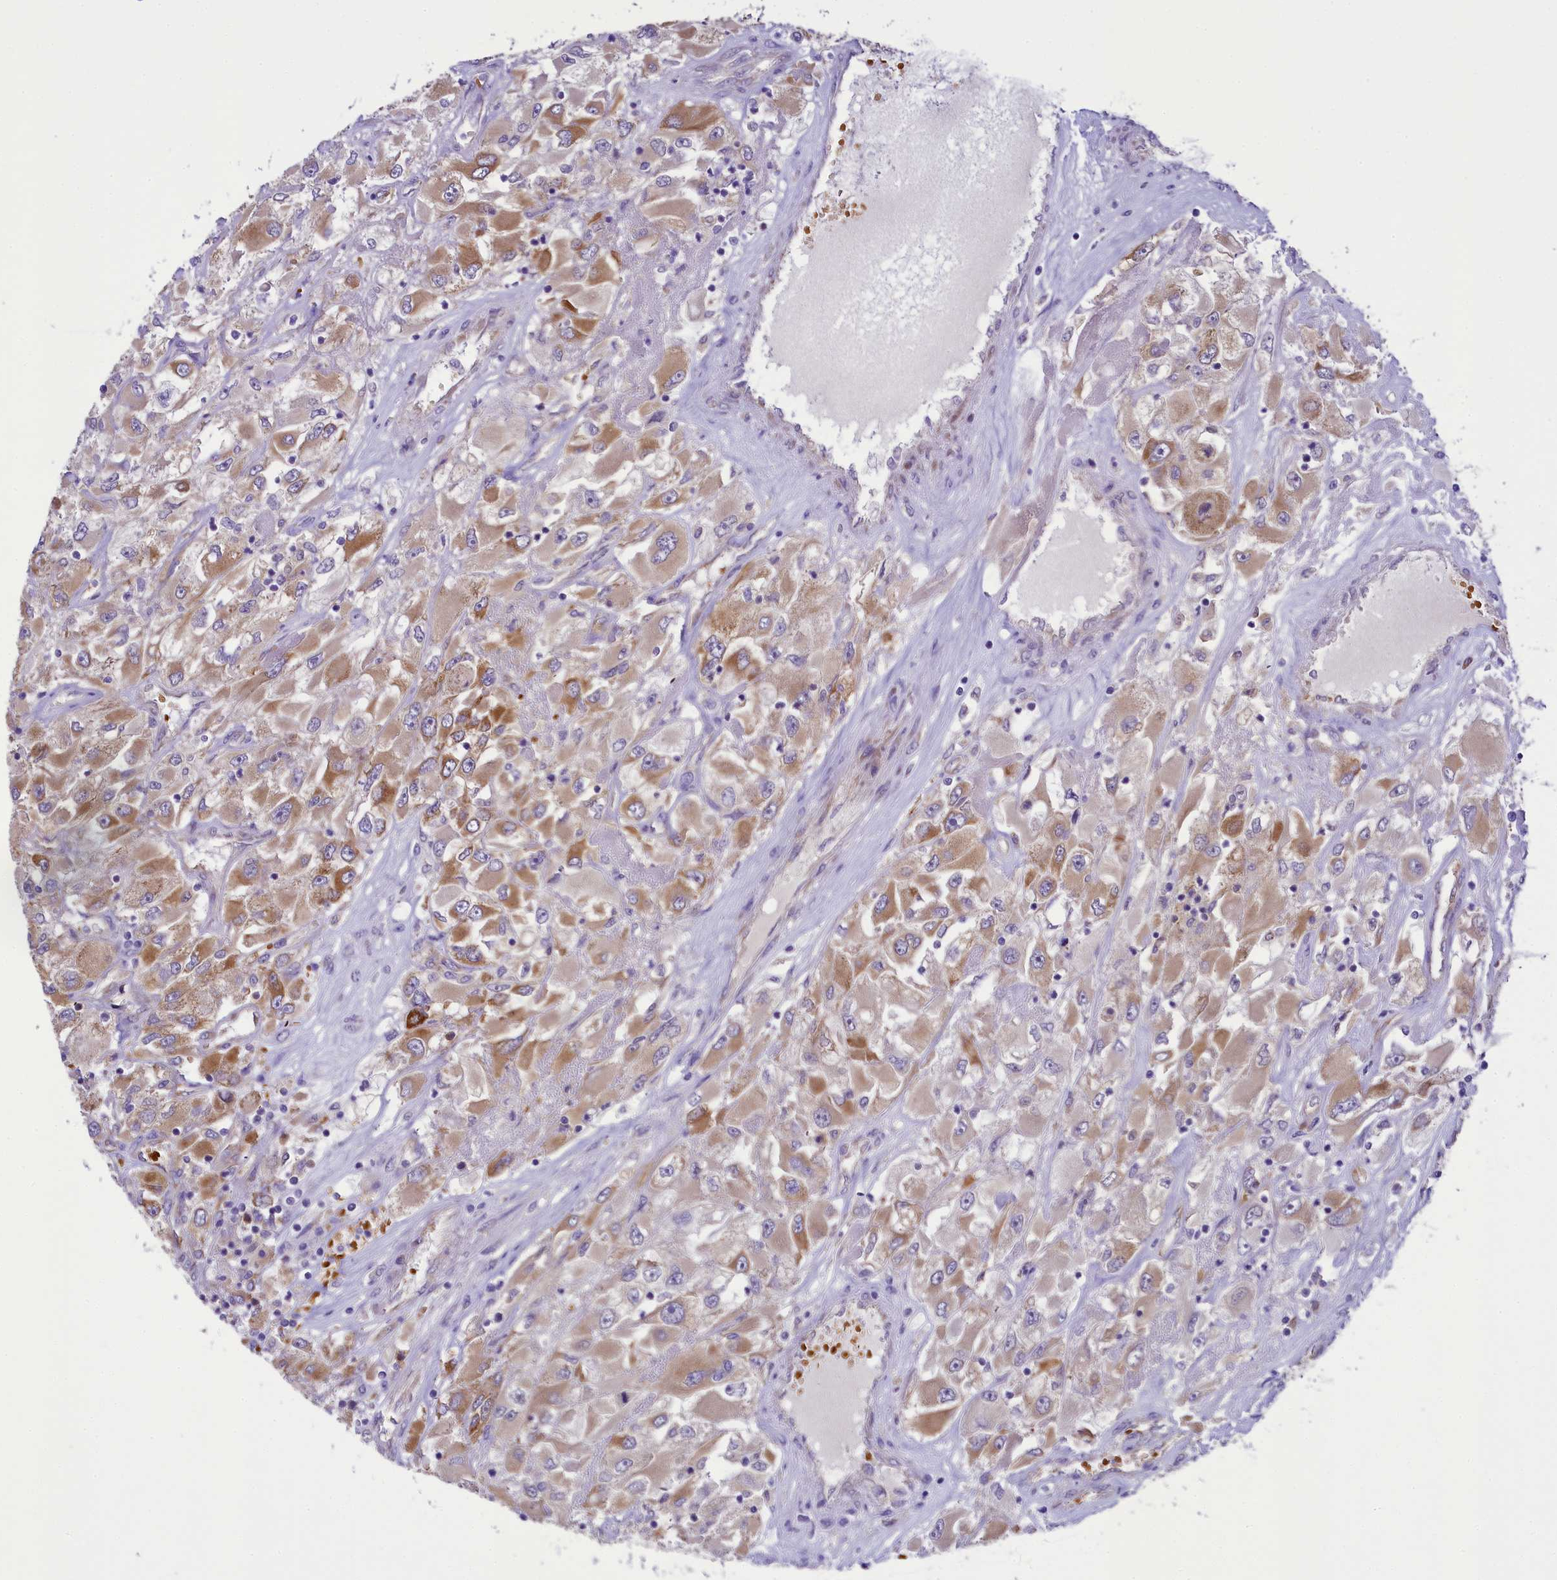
{"staining": {"intensity": "moderate", "quantity": "25%-75%", "location": "cytoplasmic/membranous"}, "tissue": "renal cancer", "cell_type": "Tumor cells", "image_type": "cancer", "snomed": [{"axis": "morphology", "description": "Adenocarcinoma, NOS"}, {"axis": "topography", "description": "Kidney"}], "caption": "Moderate cytoplasmic/membranous protein positivity is identified in about 25%-75% of tumor cells in renal cancer.", "gene": "LARP4", "patient": {"sex": "female", "age": 52}}